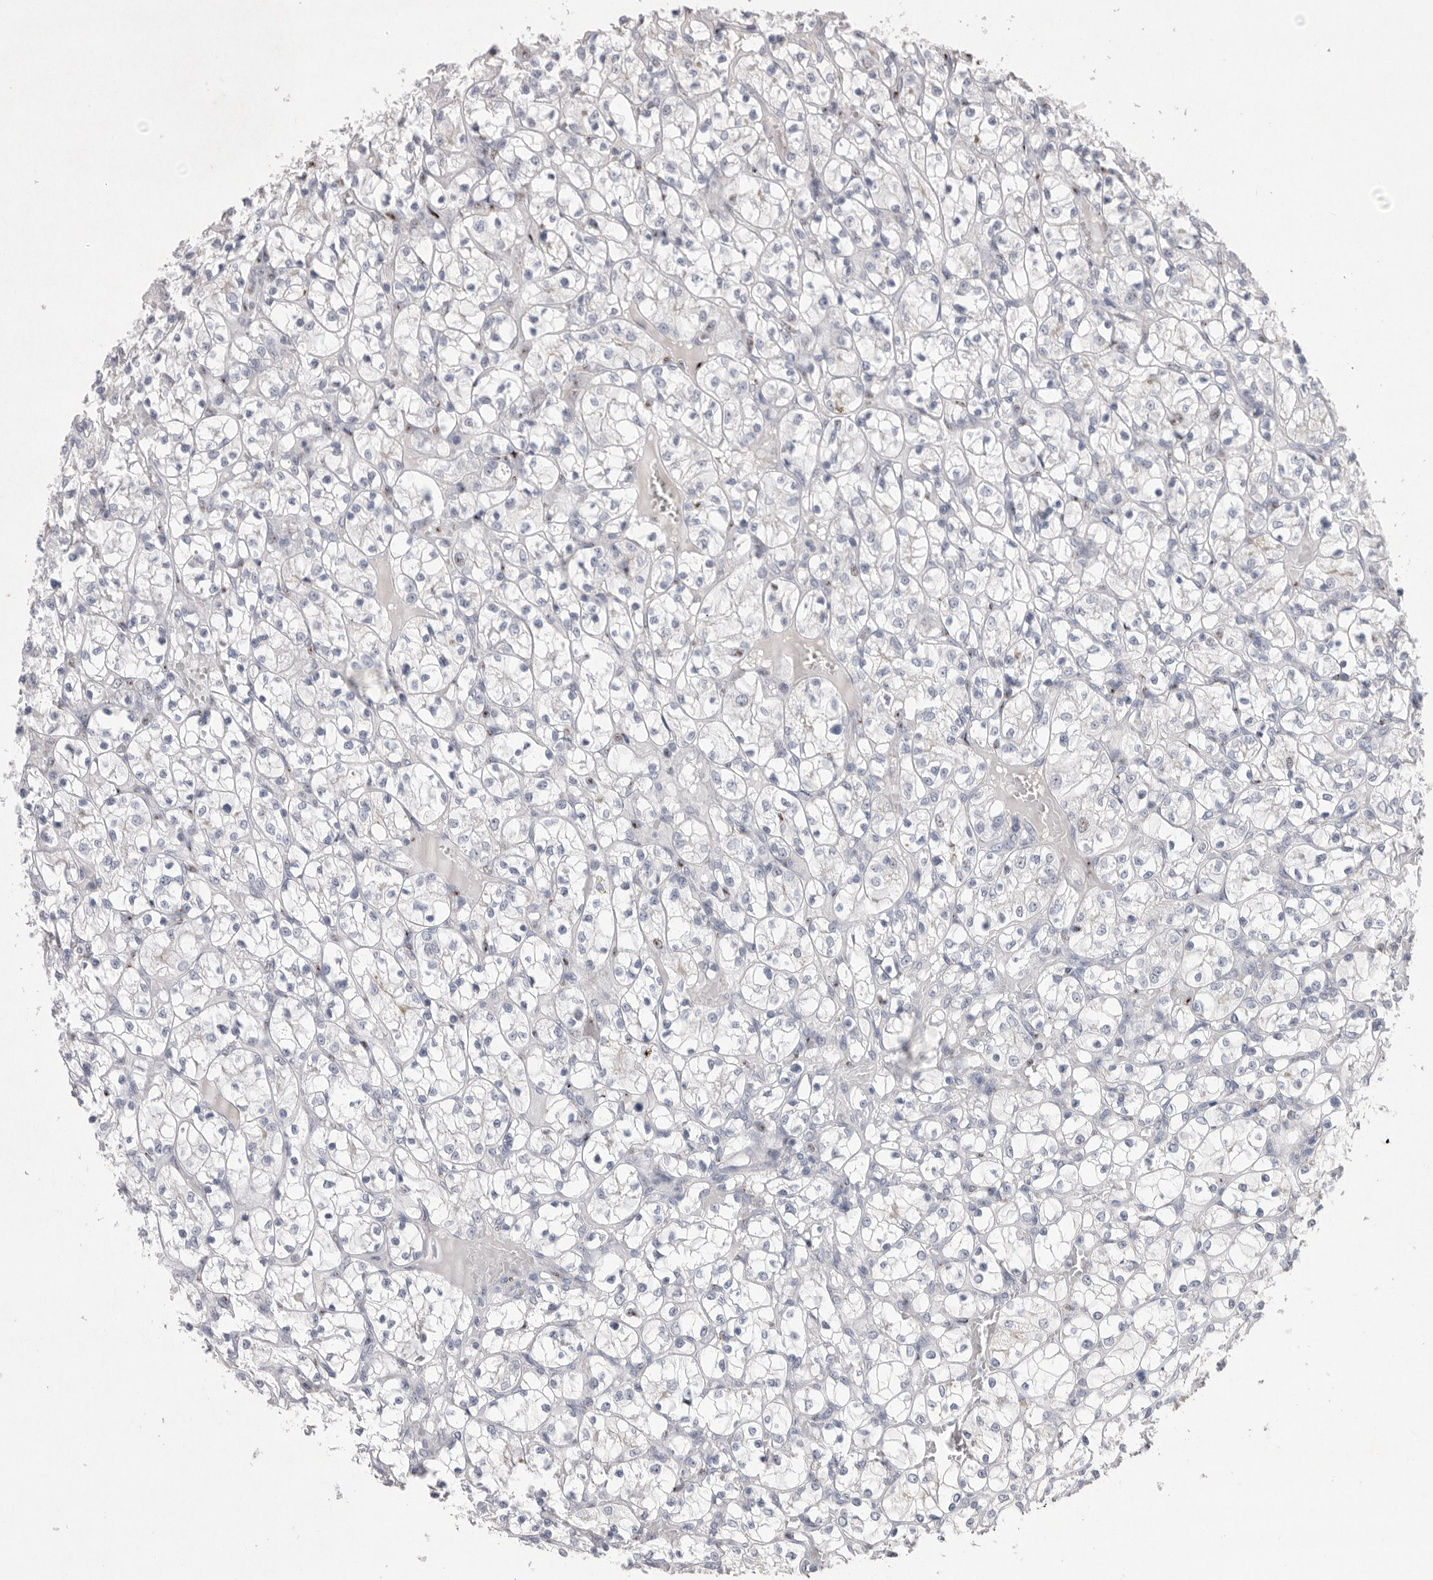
{"staining": {"intensity": "negative", "quantity": "none", "location": "none"}, "tissue": "renal cancer", "cell_type": "Tumor cells", "image_type": "cancer", "snomed": [{"axis": "morphology", "description": "Adenocarcinoma, NOS"}, {"axis": "topography", "description": "Kidney"}], "caption": "A high-resolution photomicrograph shows IHC staining of adenocarcinoma (renal), which reveals no significant staining in tumor cells. (DAB (3,3'-diaminobenzidine) immunohistochemistry with hematoxylin counter stain).", "gene": "HUS1", "patient": {"sex": "female", "age": 69}}